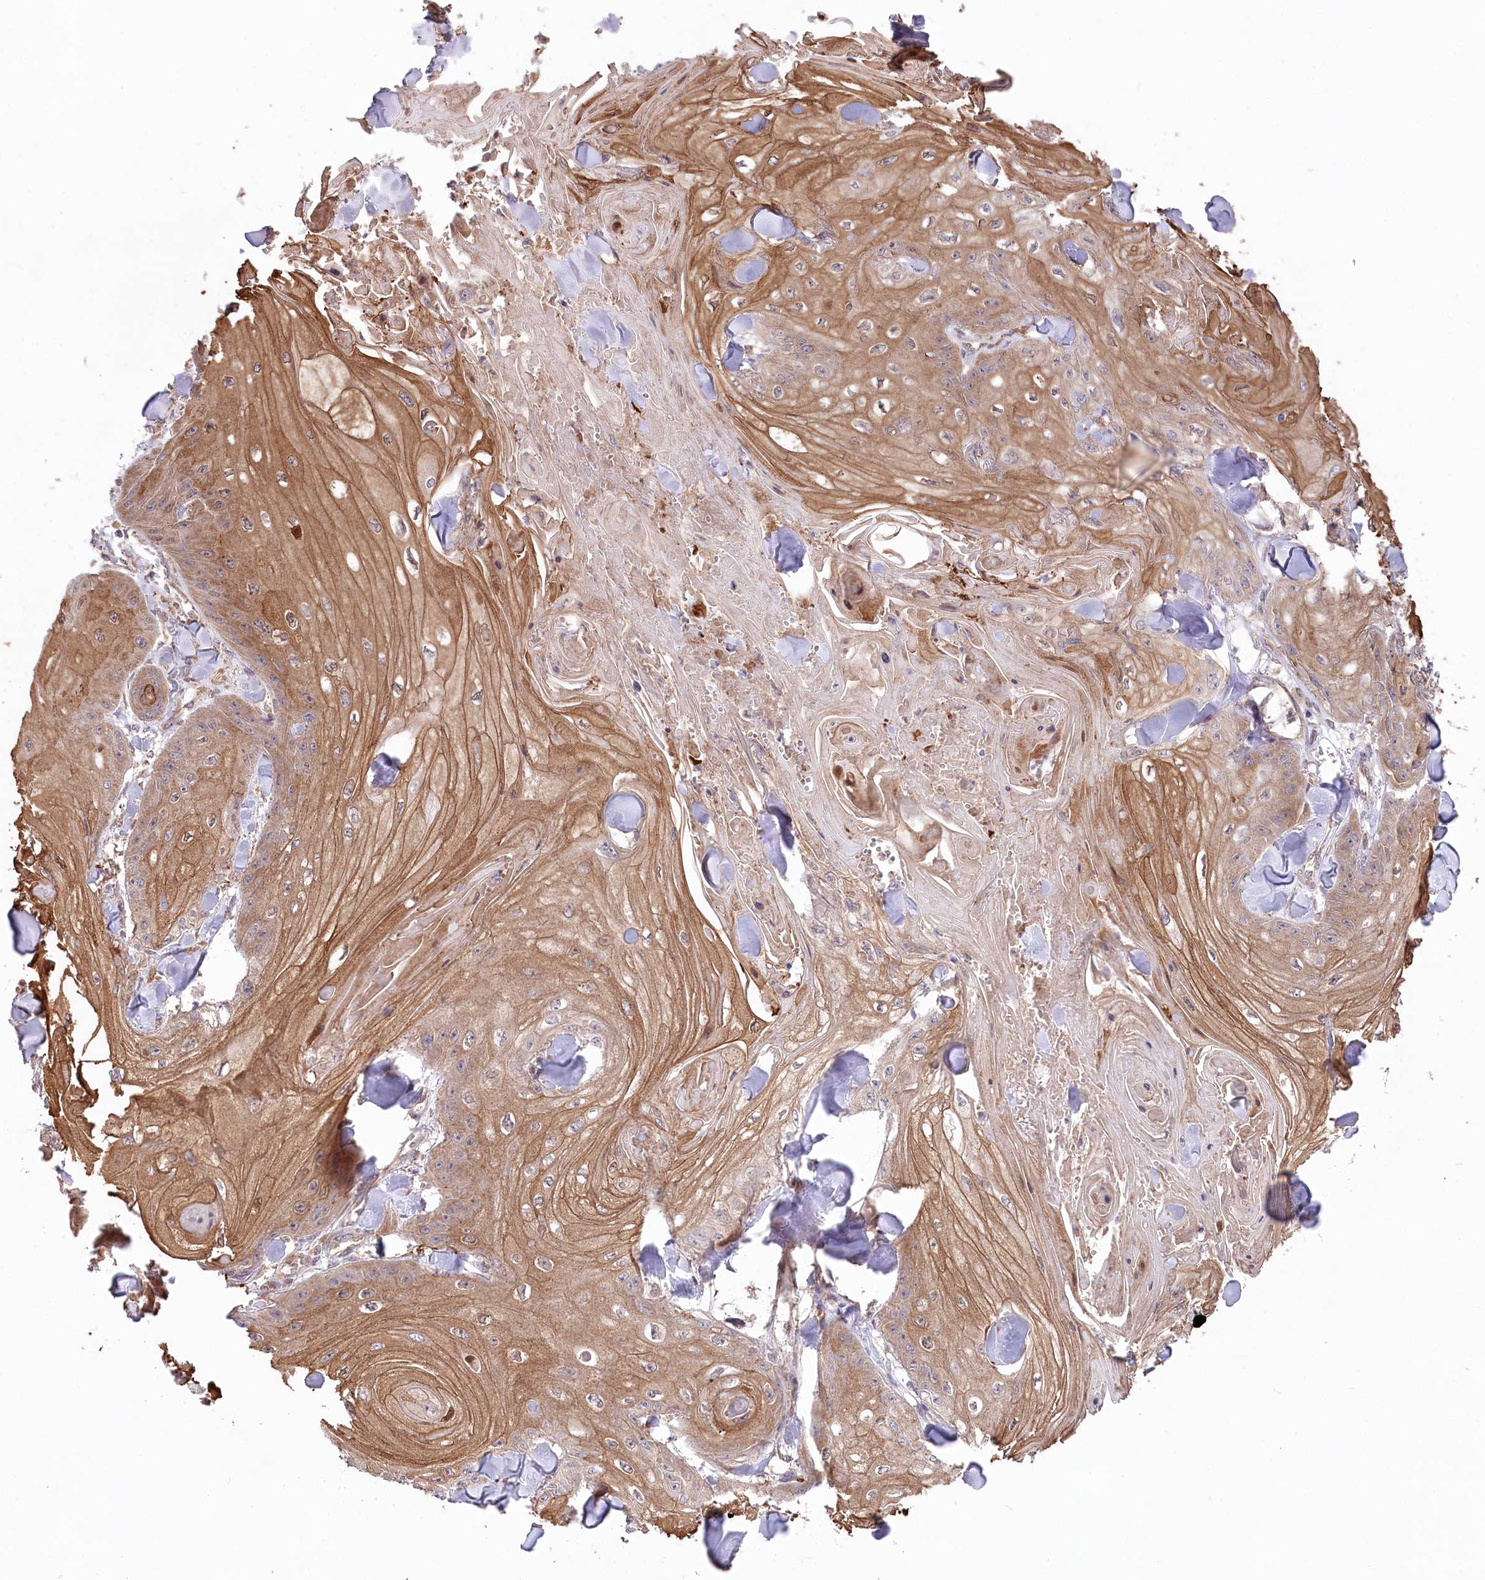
{"staining": {"intensity": "weak", "quantity": "25%-75%", "location": "cytoplasmic/membranous"}, "tissue": "skin cancer", "cell_type": "Tumor cells", "image_type": "cancer", "snomed": [{"axis": "morphology", "description": "Squamous cell carcinoma, NOS"}, {"axis": "topography", "description": "Skin"}], "caption": "Protein staining reveals weak cytoplasmic/membranous expression in approximately 25%-75% of tumor cells in skin cancer (squamous cell carcinoma).", "gene": "PPP1R21", "patient": {"sex": "male", "age": 74}}